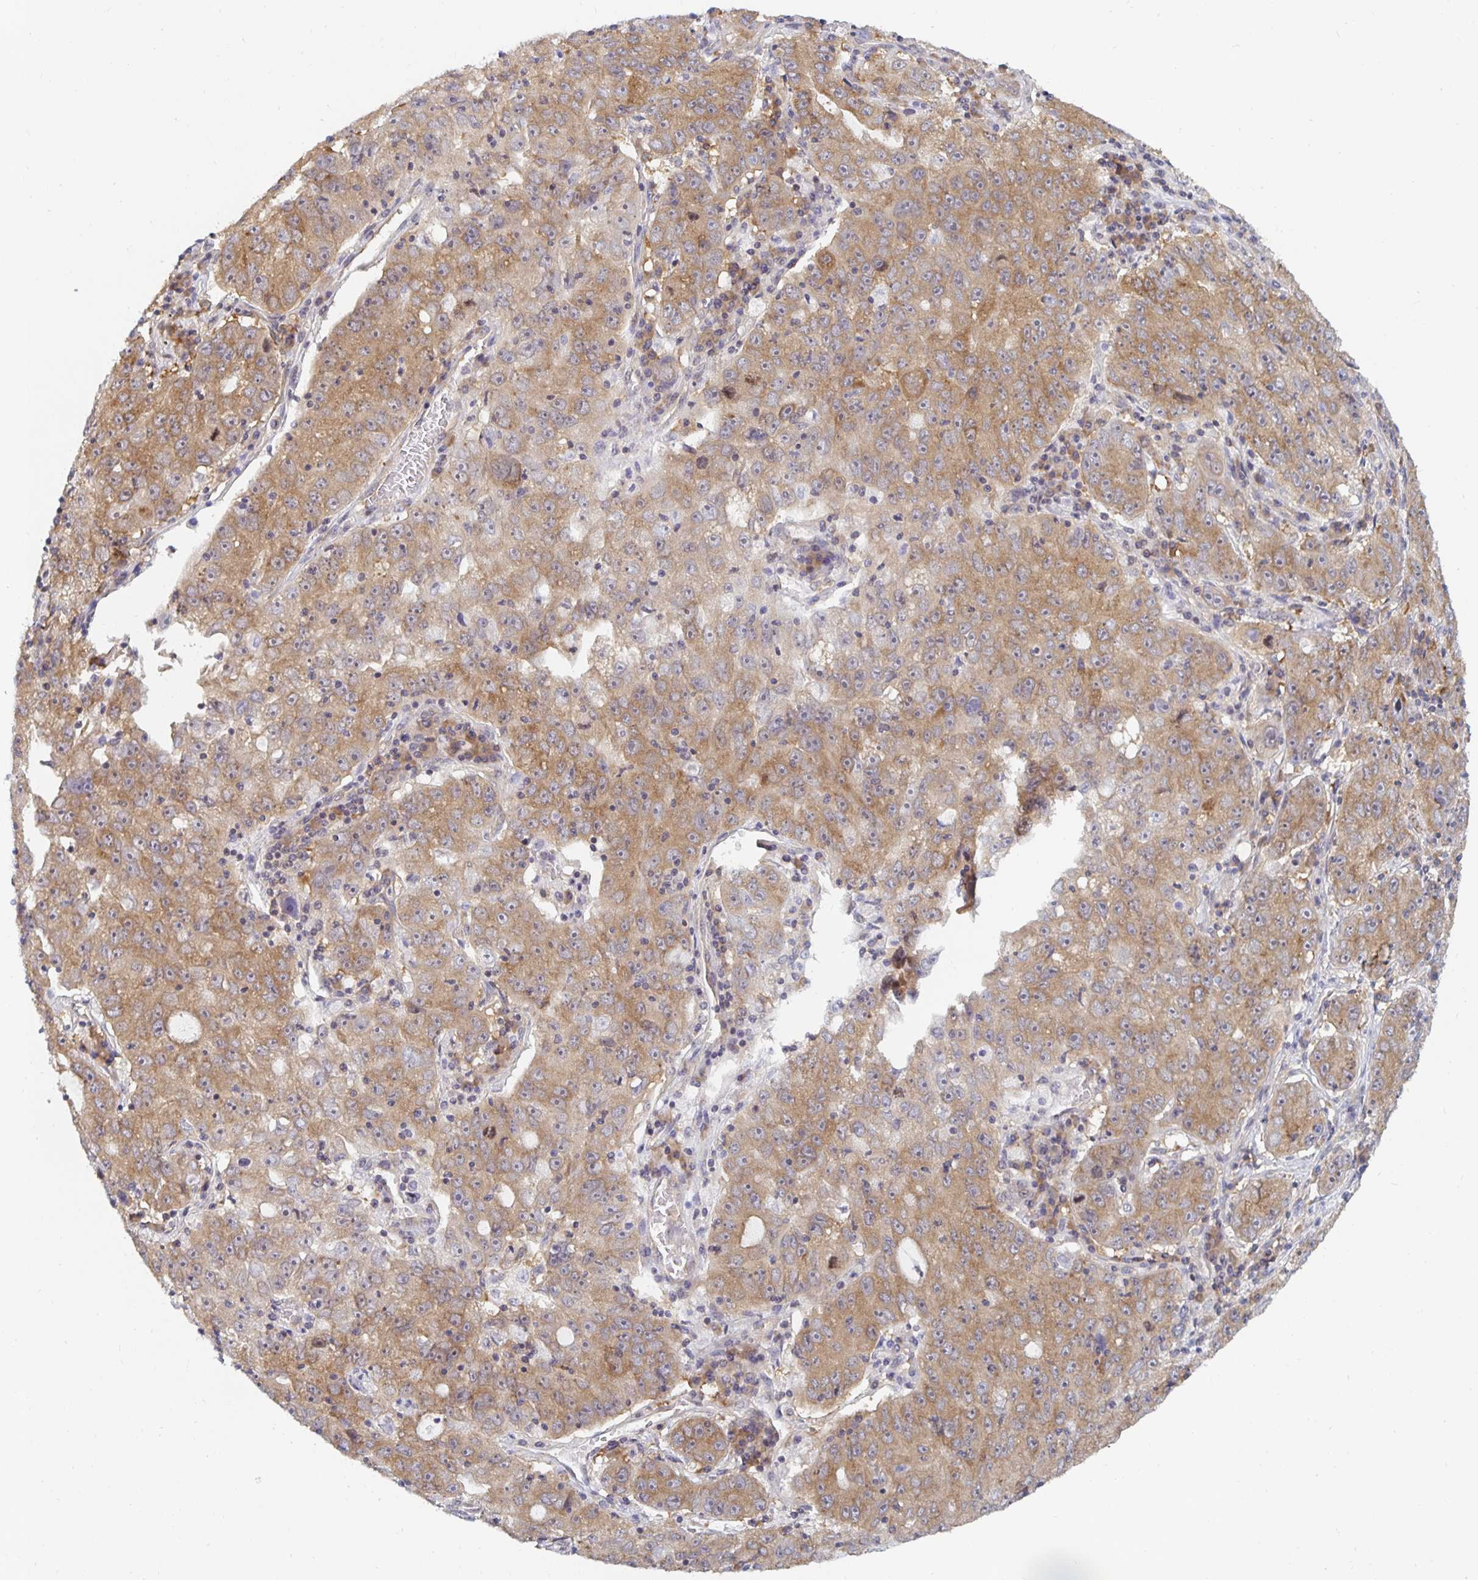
{"staining": {"intensity": "moderate", "quantity": ">75%", "location": "cytoplasmic/membranous"}, "tissue": "lung cancer", "cell_type": "Tumor cells", "image_type": "cancer", "snomed": [{"axis": "morphology", "description": "Normal morphology"}, {"axis": "morphology", "description": "Adenocarcinoma, NOS"}, {"axis": "topography", "description": "Lymph node"}, {"axis": "topography", "description": "Lung"}], "caption": "This image reveals immunohistochemistry staining of human lung cancer, with medium moderate cytoplasmic/membranous staining in approximately >75% of tumor cells.", "gene": "PDAP1", "patient": {"sex": "female", "age": 57}}